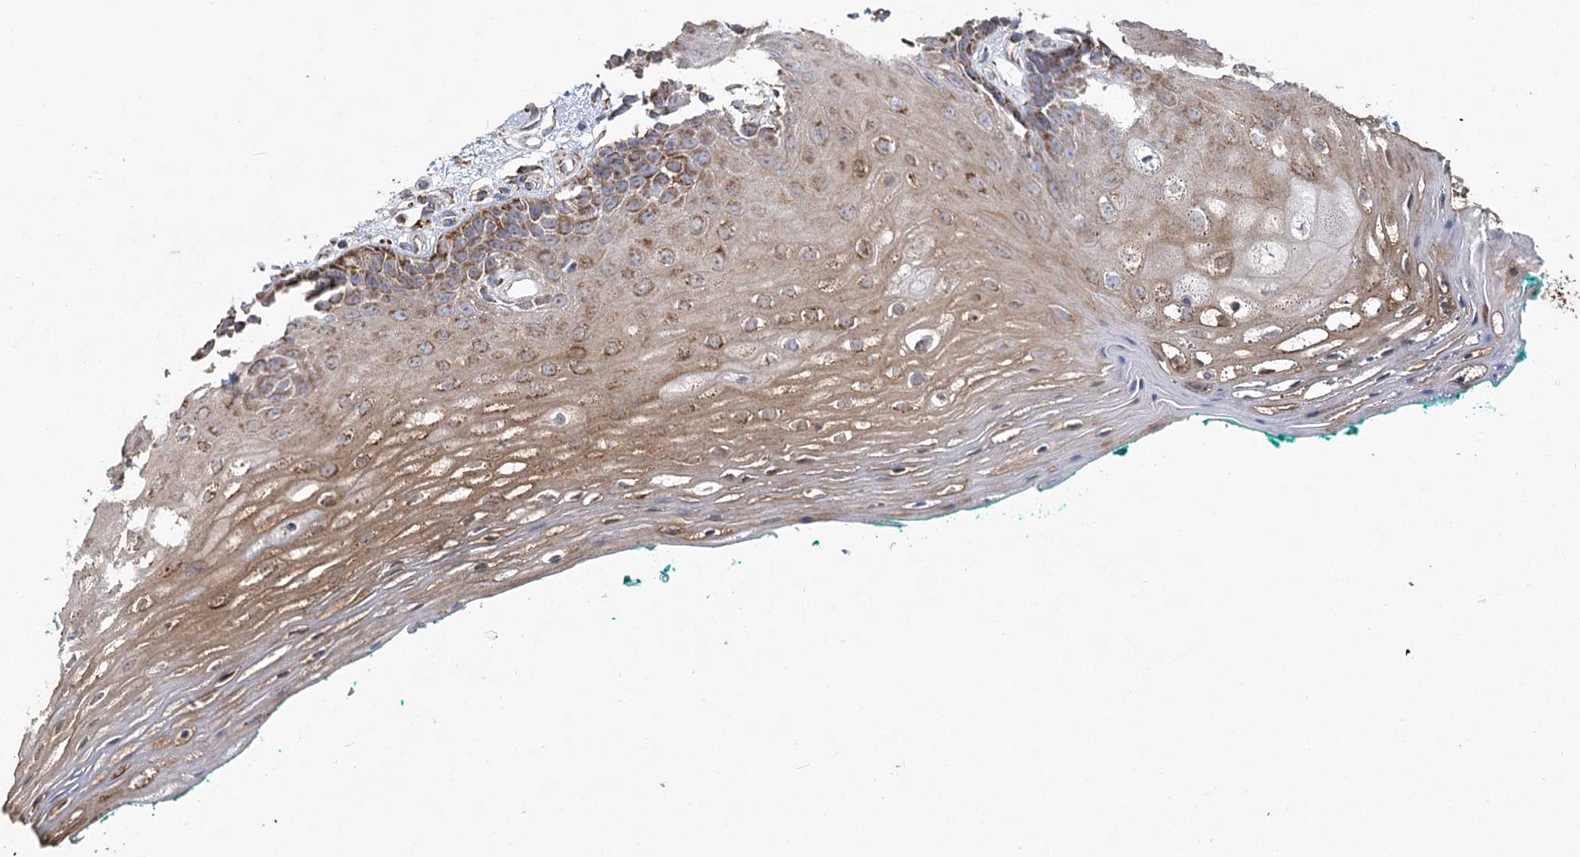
{"staining": {"intensity": "moderate", "quantity": ">75%", "location": "cytoplasmic/membranous"}, "tissue": "oral mucosa", "cell_type": "Squamous epithelial cells", "image_type": "normal", "snomed": [{"axis": "morphology", "description": "Normal tissue, NOS"}, {"axis": "topography", "description": "Skeletal muscle"}, {"axis": "topography", "description": "Oral tissue"}, {"axis": "topography", "description": "Peripheral nerve tissue"}], "caption": "IHC (DAB (3,3'-diaminobenzidine)) staining of benign oral mucosa exhibits moderate cytoplasmic/membranous protein expression in about >75% of squamous epithelial cells.", "gene": "RANBP3L", "patient": {"sex": "female", "age": 84}}